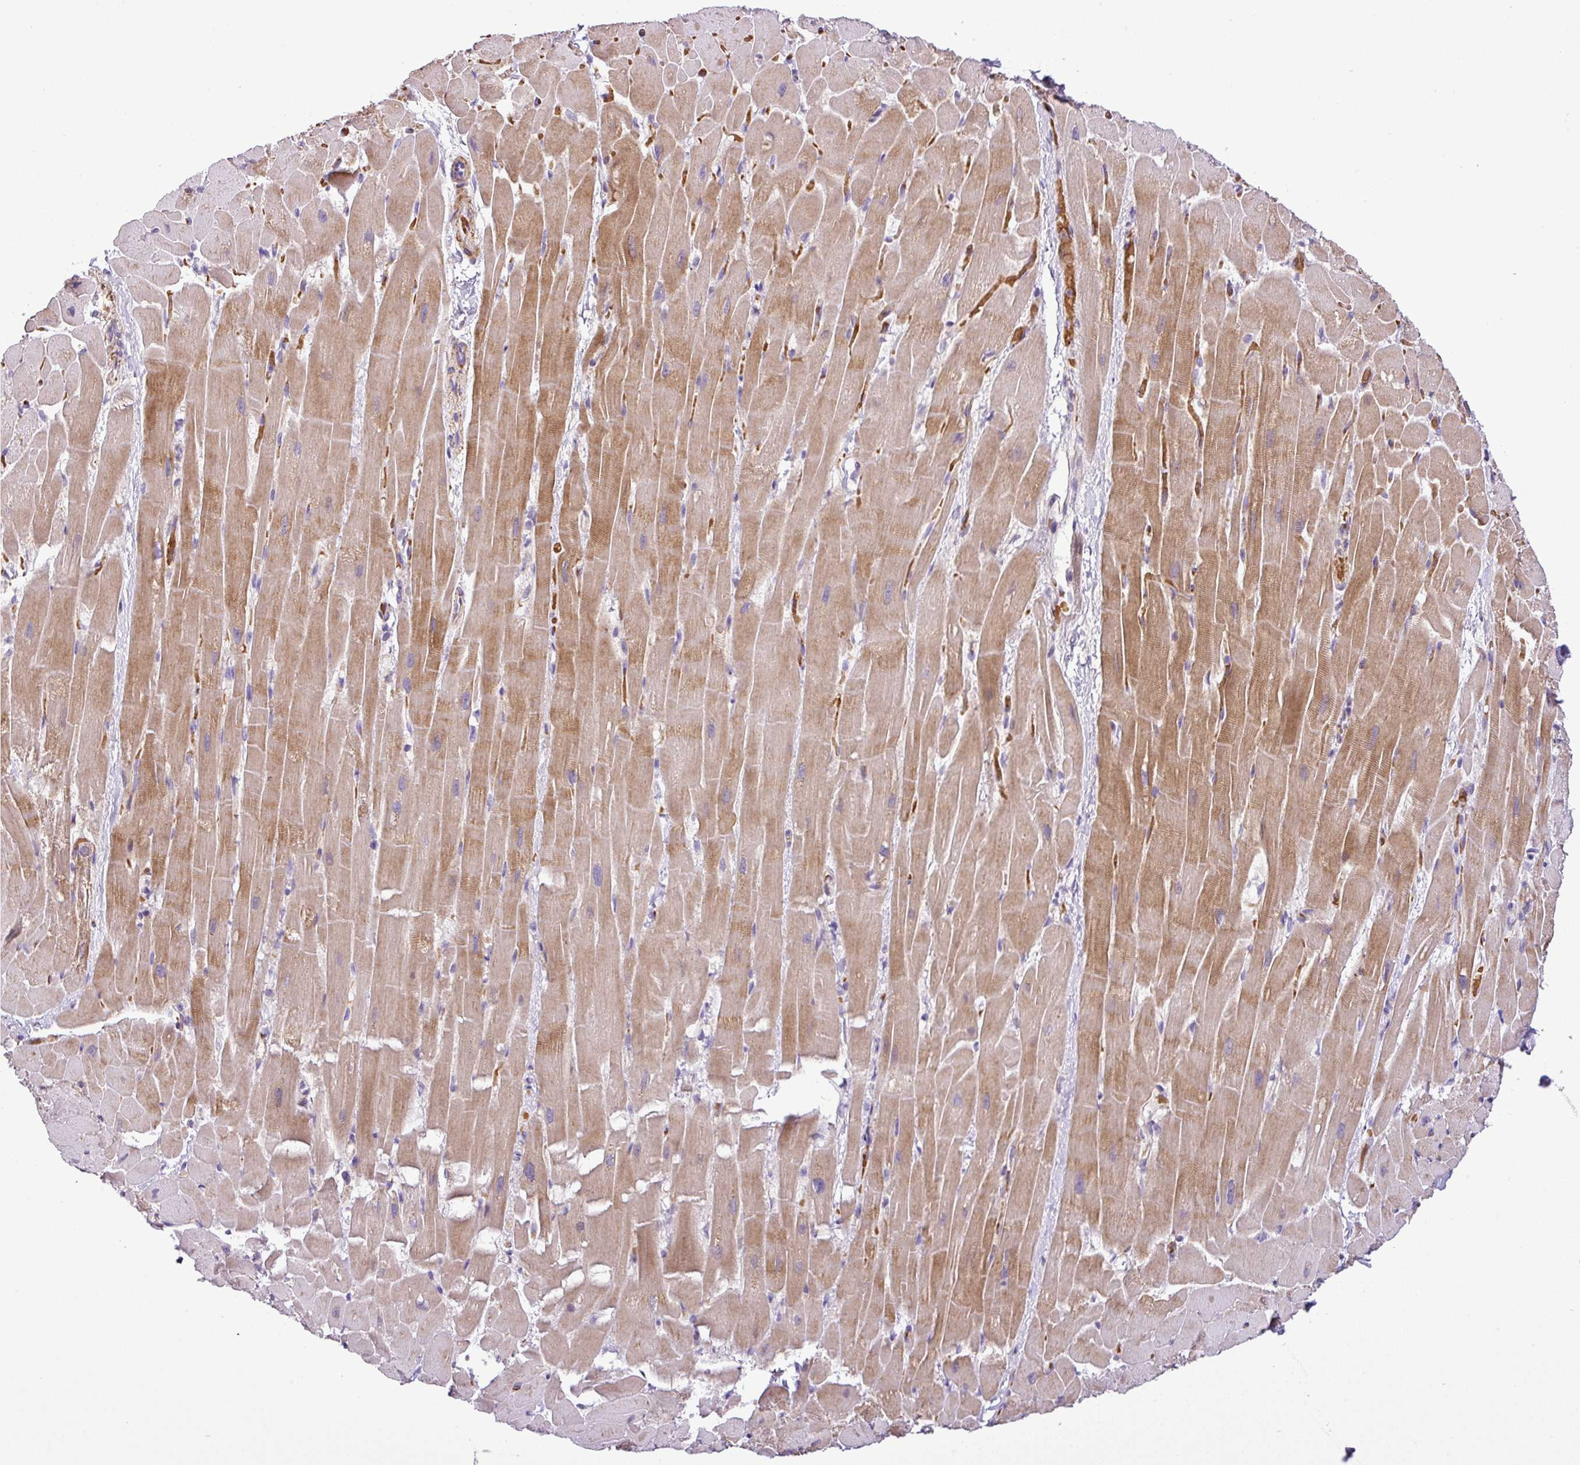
{"staining": {"intensity": "moderate", "quantity": "25%-75%", "location": "cytoplasmic/membranous"}, "tissue": "heart muscle", "cell_type": "Cardiomyocytes", "image_type": "normal", "snomed": [{"axis": "morphology", "description": "Normal tissue, NOS"}, {"axis": "topography", "description": "Heart"}], "caption": "Immunohistochemical staining of unremarkable human heart muscle demonstrates moderate cytoplasmic/membranous protein staining in approximately 25%-75% of cardiomyocytes.", "gene": "NBEAL2", "patient": {"sex": "male", "age": 37}}